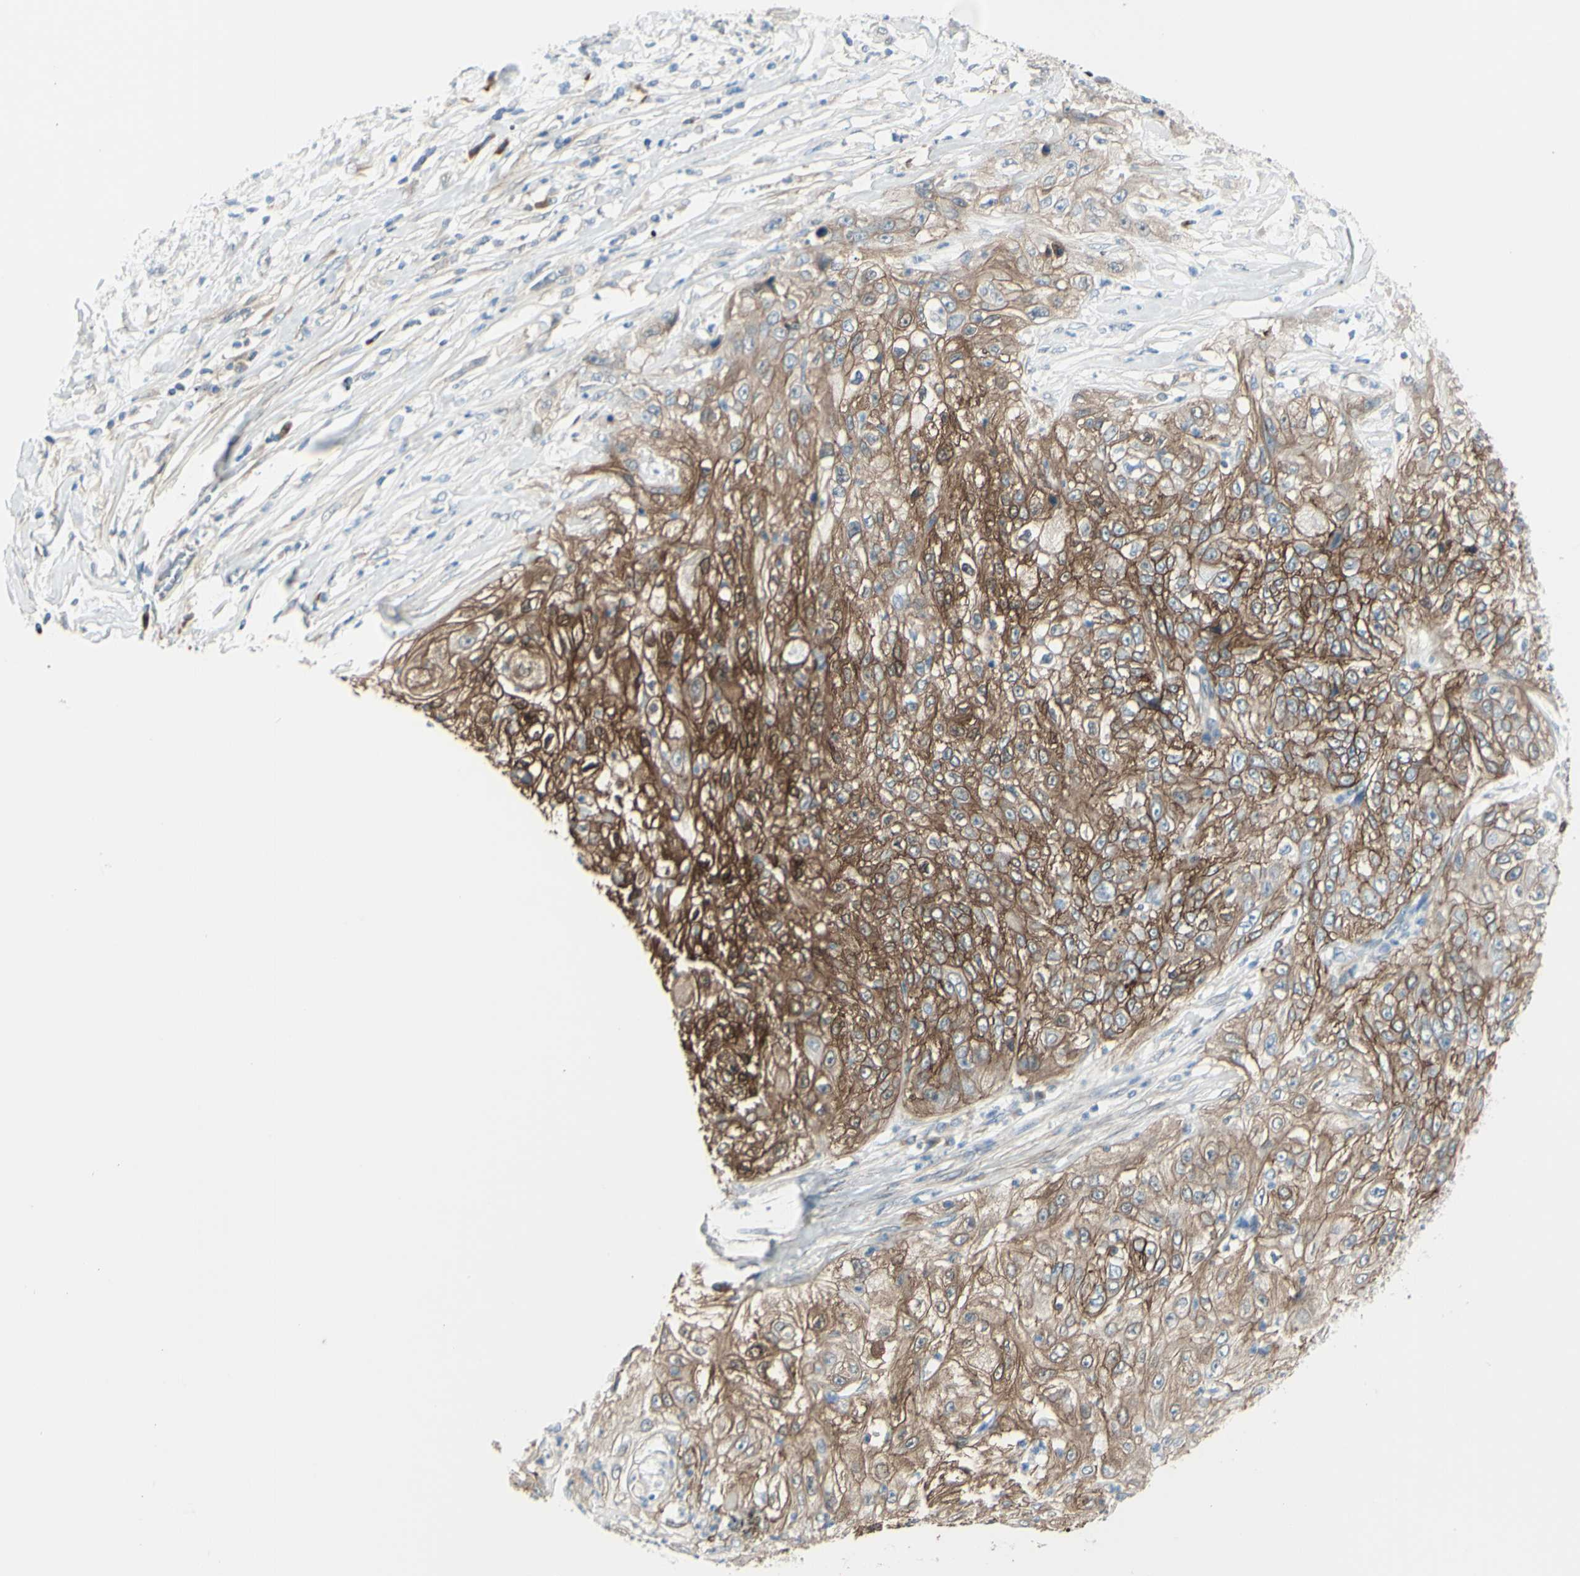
{"staining": {"intensity": "strong", "quantity": ">75%", "location": "cytoplasmic/membranous"}, "tissue": "lung cancer", "cell_type": "Tumor cells", "image_type": "cancer", "snomed": [{"axis": "morphology", "description": "Inflammation, NOS"}, {"axis": "morphology", "description": "Squamous cell carcinoma, NOS"}, {"axis": "topography", "description": "Lymph node"}, {"axis": "topography", "description": "Soft tissue"}, {"axis": "topography", "description": "Lung"}], "caption": "Immunohistochemical staining of human squamous cell carcinoma (lung) exhibits strong cytoplasmic/membranous protein expression in about >75% of tumor cells.", "gene": "LRRK1", "patient": {"sex": "male", "age": 66}}